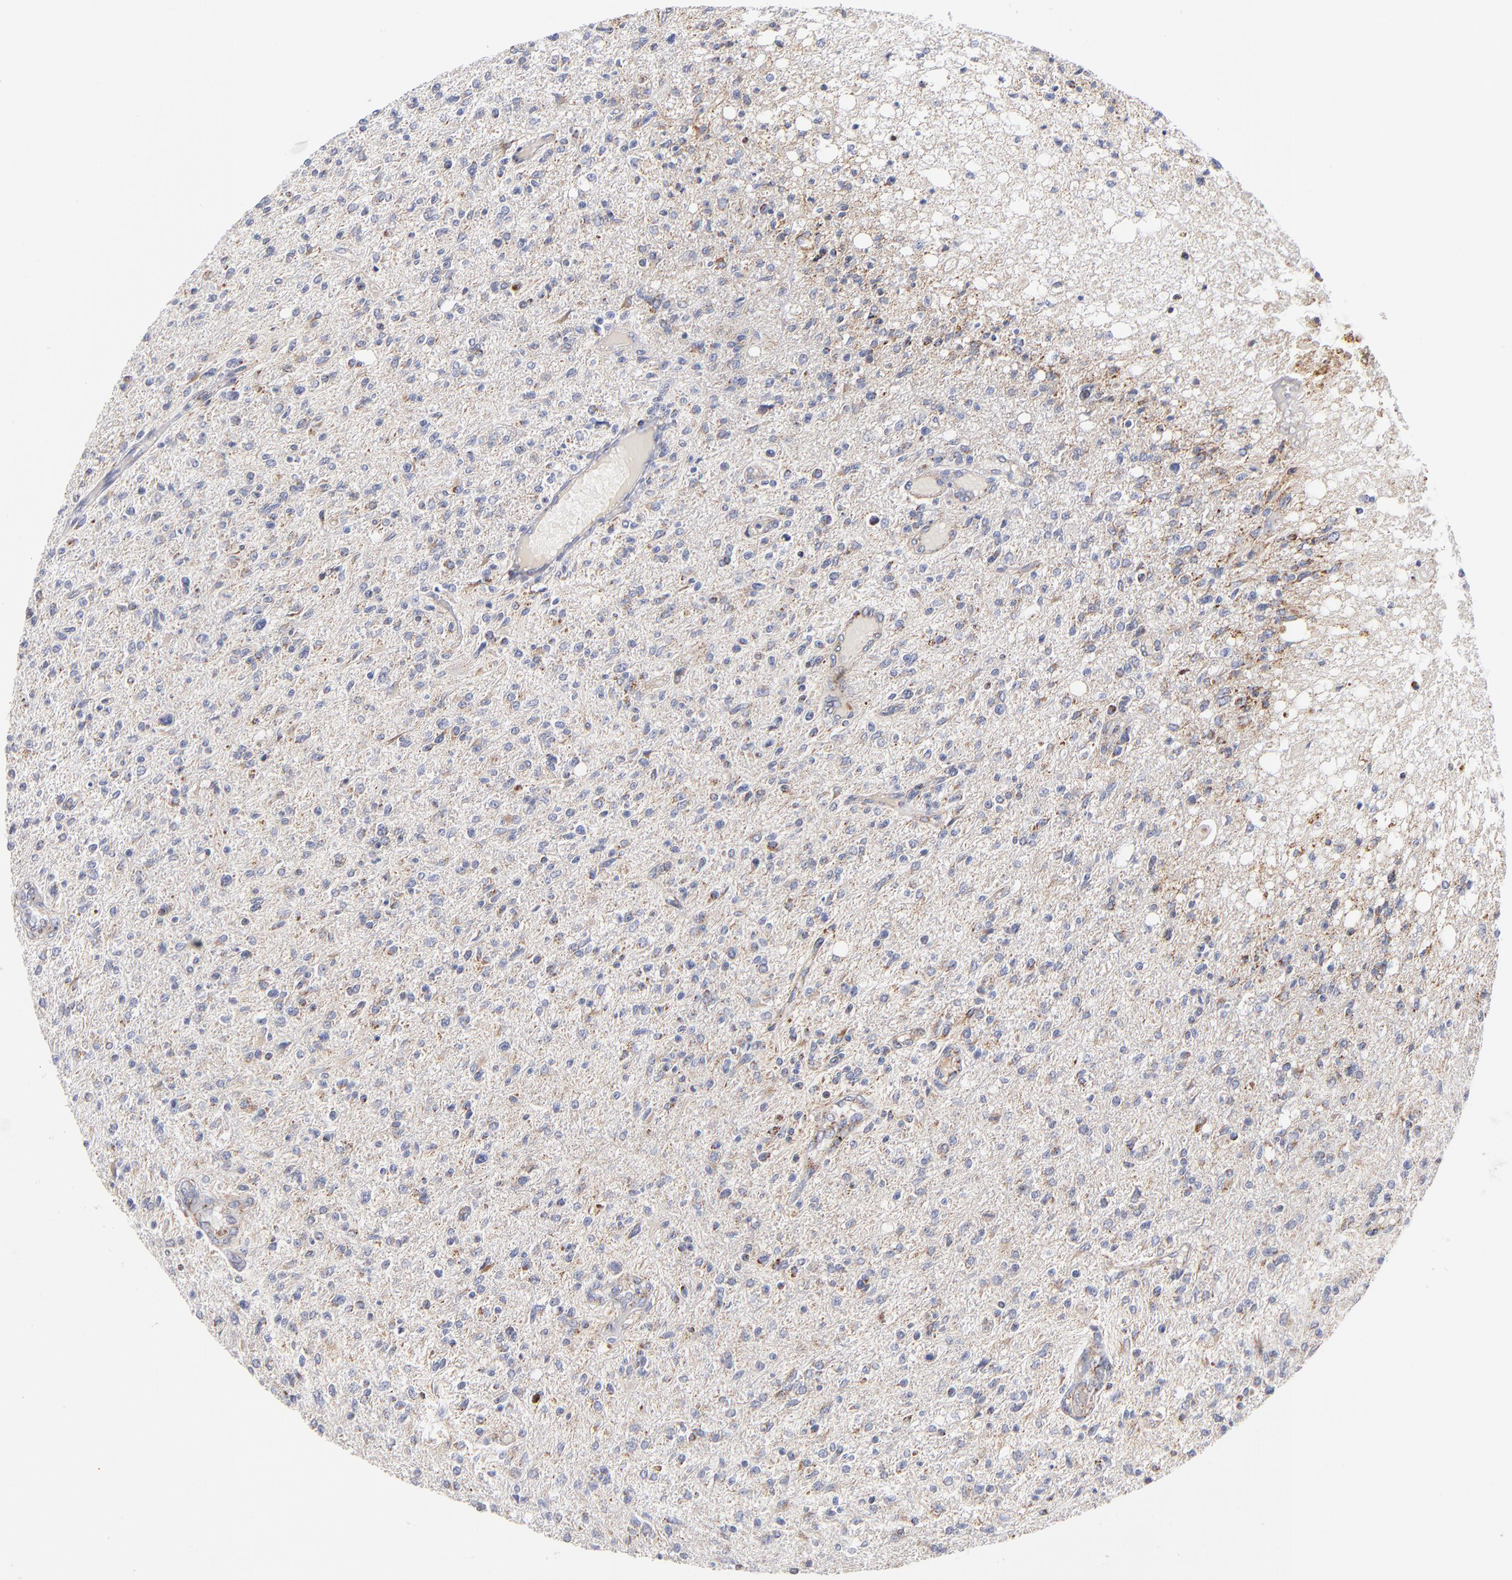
{"staining": {"intensity": "moderate", "quantity": "25%-75%", "location": "cytoplasmic/membranous"}, "tissue": "glioma", "cell_type": "Tumor cells", "image_type": "cancer", "snomed": [{"axis": "morphology", "description": "Glioma, malignant, High grade"}, {"axis": "topography", "description": "Cerebral cortex"}], "caption": "Immunohistochemistry (IHC) histopathology image of neoplastic tissue: human glioma stained using immunohistochemistry (IHC) shows medium levels of moderate protein expression localized specifically in the cytoplasmic/membranous of tumor cells, appearing as a cytoplasmic/membranous brown color.", "gene": "DLAT", "patient": {"sex": "male", "age": 76}}